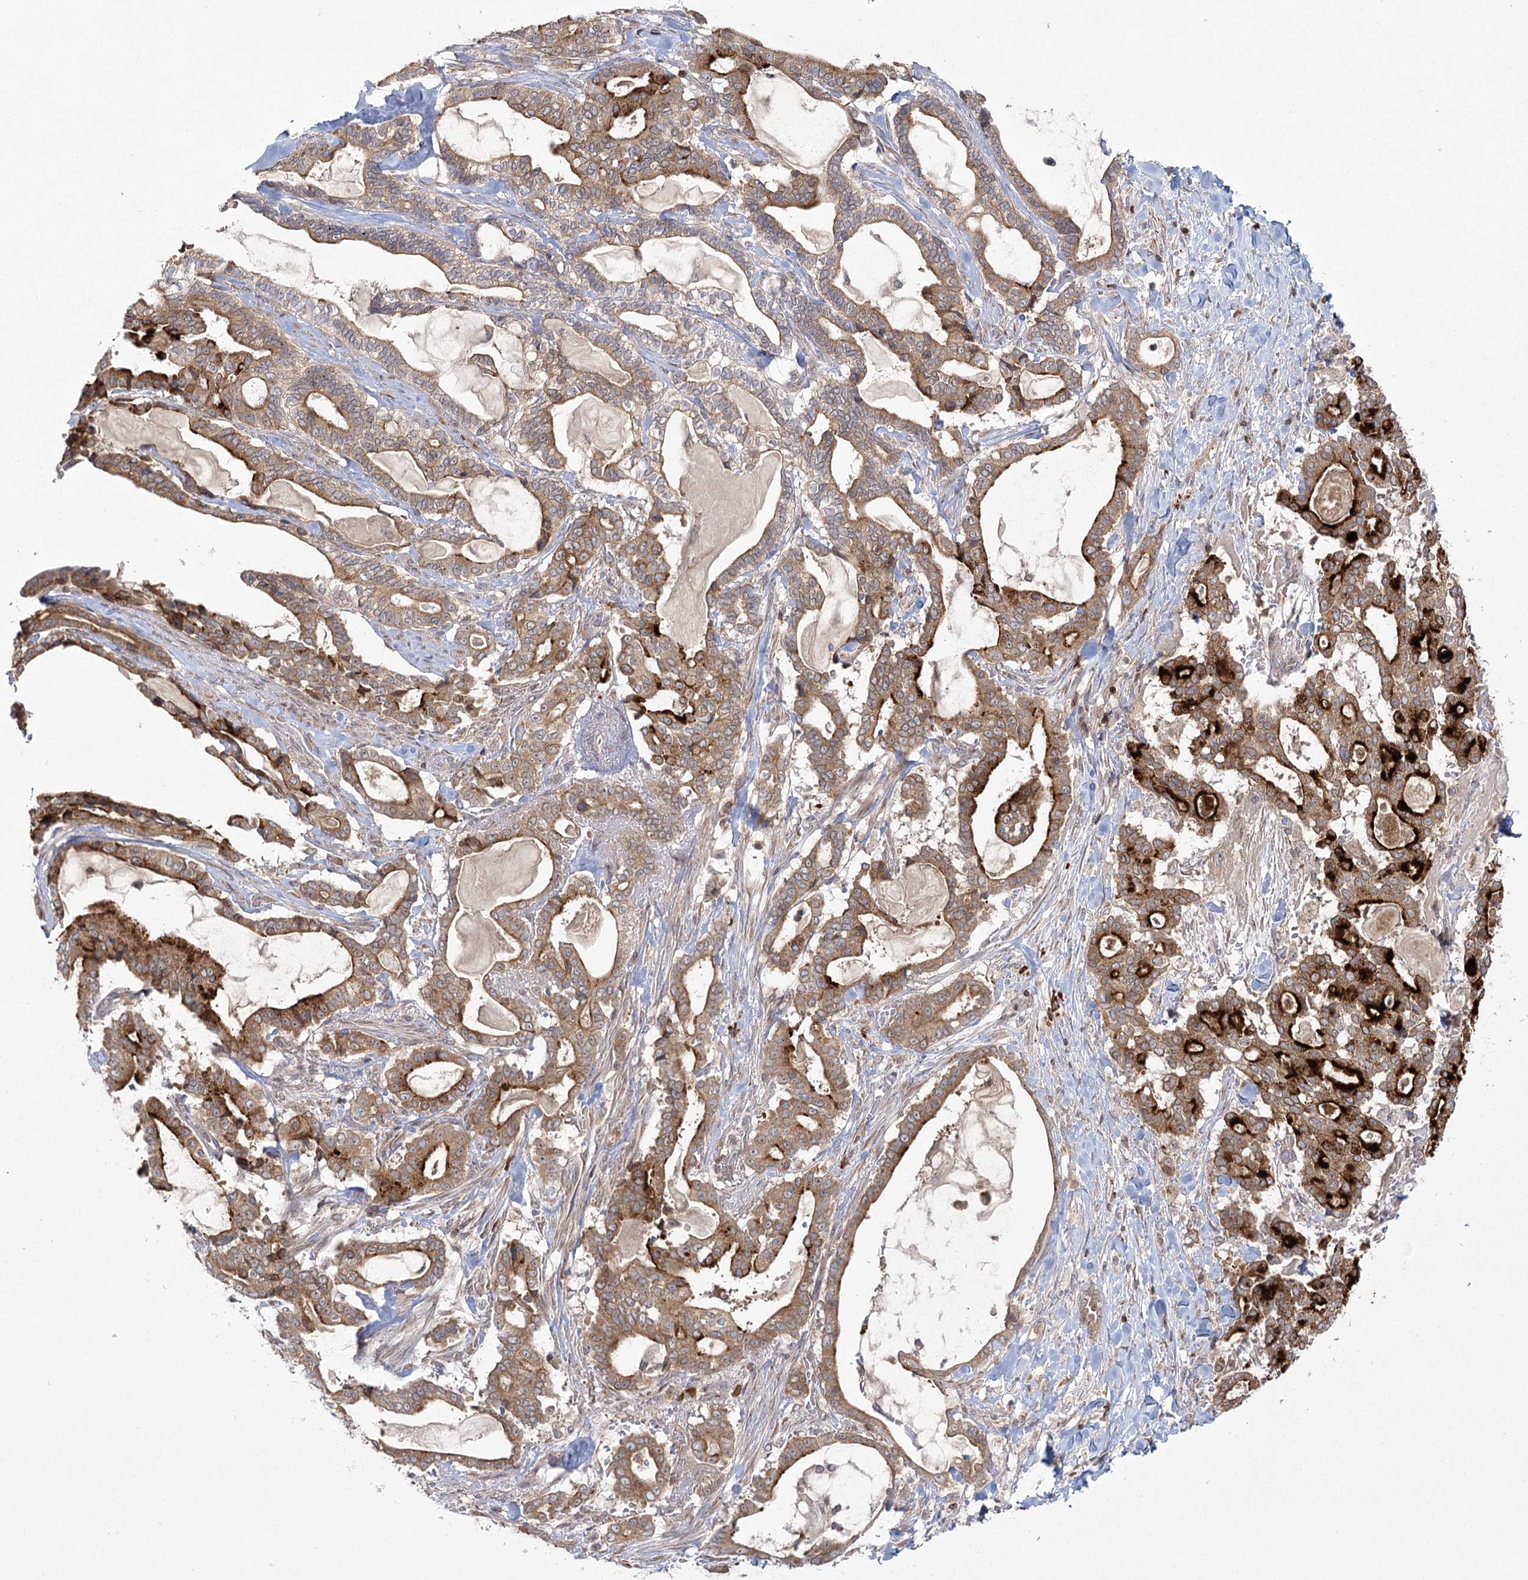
{"staining": {"intensity": "strong", "quantity": ">75%", "location": "cytoplasmic/membranous"}, "tissue": "pancreatic cancer", "cell_type": "Tumor cells", "image_type": "cancer", "snomed": [{"axis": "morphology", "description": "Adenocarcinoma, NOS"}, {"axis": "topography", "description": "Pancreas"}], "caption": "Immunohistochemistry of adenocarcinoma (pancreatic) demonstrates high levels of strong cytoplasmic/membranous positivity in approximately >75% of tumor cells. Using DAB (3,3'-diaminobenzidine) (brown) and hematoxylin (blue) stains, captured at high magnification using brightfield microscopy.", "gene": "SYTL1", "patient": {"sex": "male", "age": 63}}